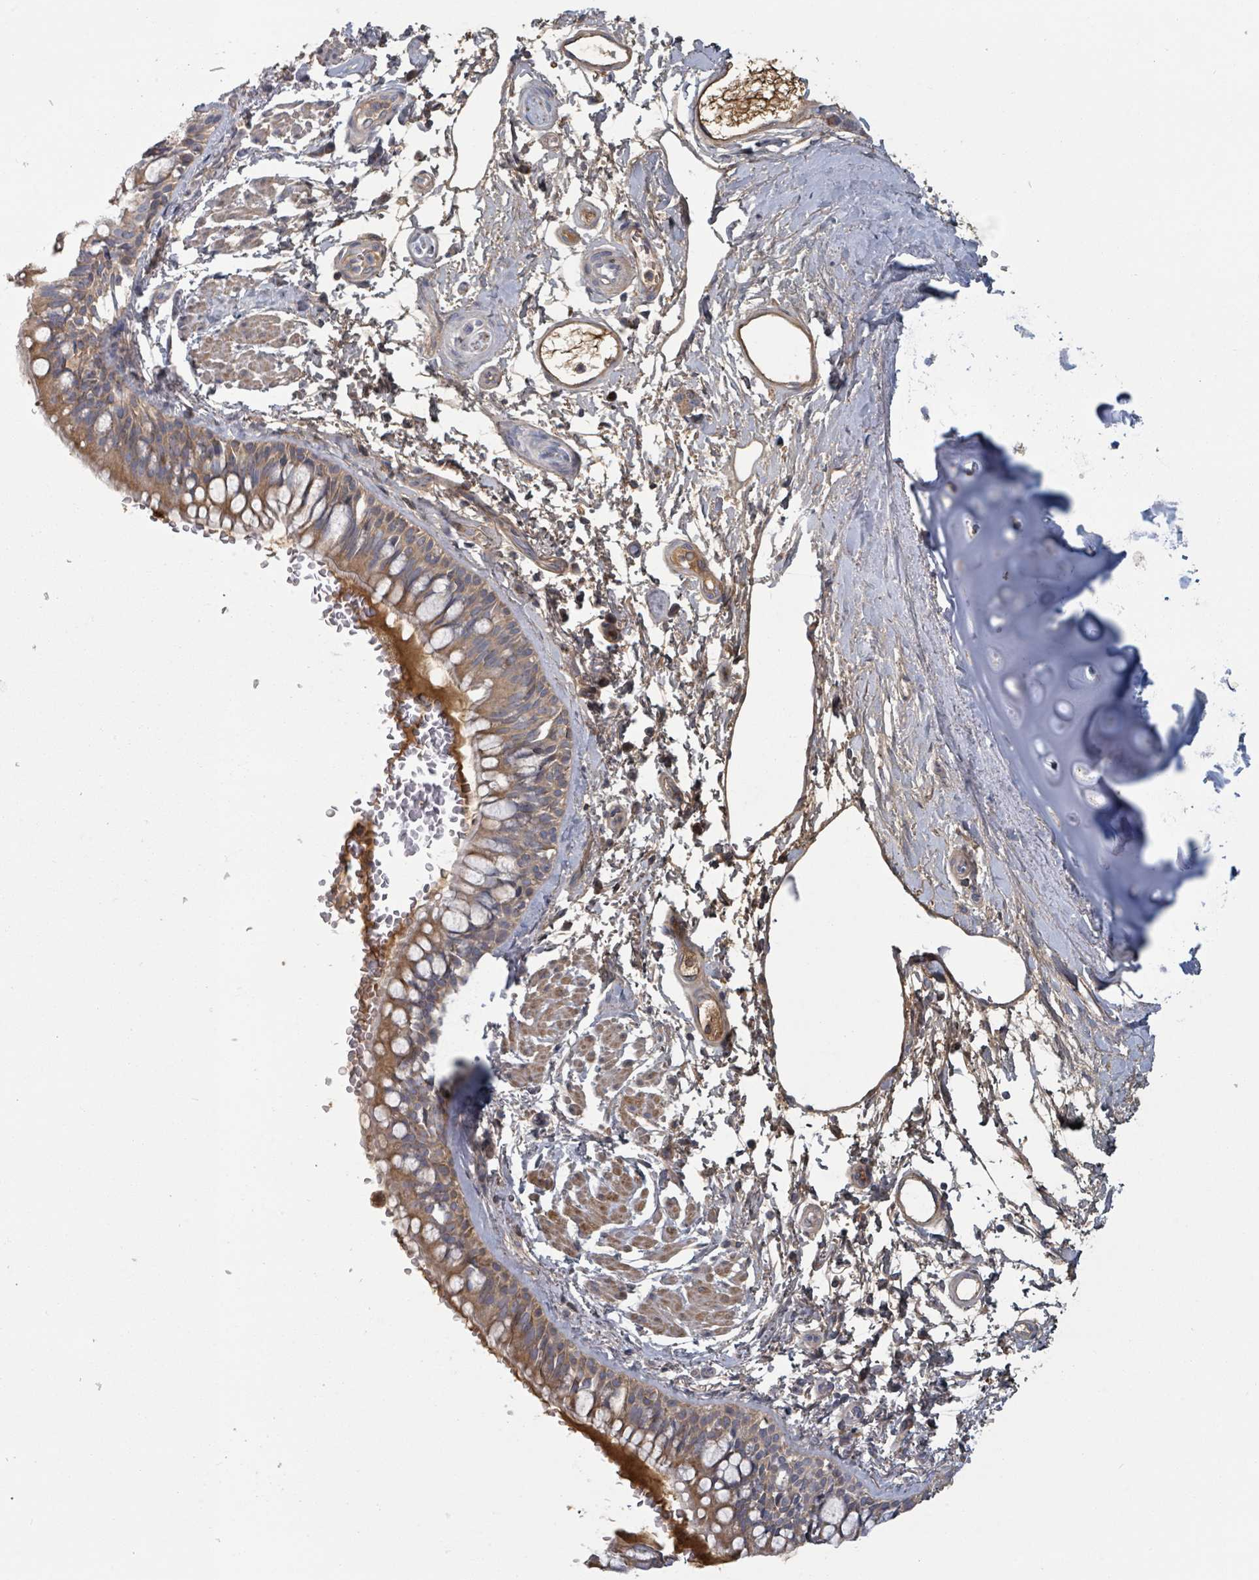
{"staining": {"intensity": "moderate", "quantity": ">75%", "location": "cytoplasmic/membranous"}, "tissue": "bronchus", "cell_type": "Respiratory epithelial cells", "image_type": "normal", "snomed": [{"axis": "morphology", "description": "Normal tissue, NOS"}, {"axis": "topography", "description": "Lymph node"}, {"axis": "topography", "description": "Cartilage tissue"}, {"axis": "topography", "description": "Bronchus"}], "caption": "Moderate cytoplasmic/membranous protein staining is present in approximately >75% of respiratory epithelial cells in bronchus.", "gene": "GABBR1", "patient": {"sex": "female", "age": 70}}